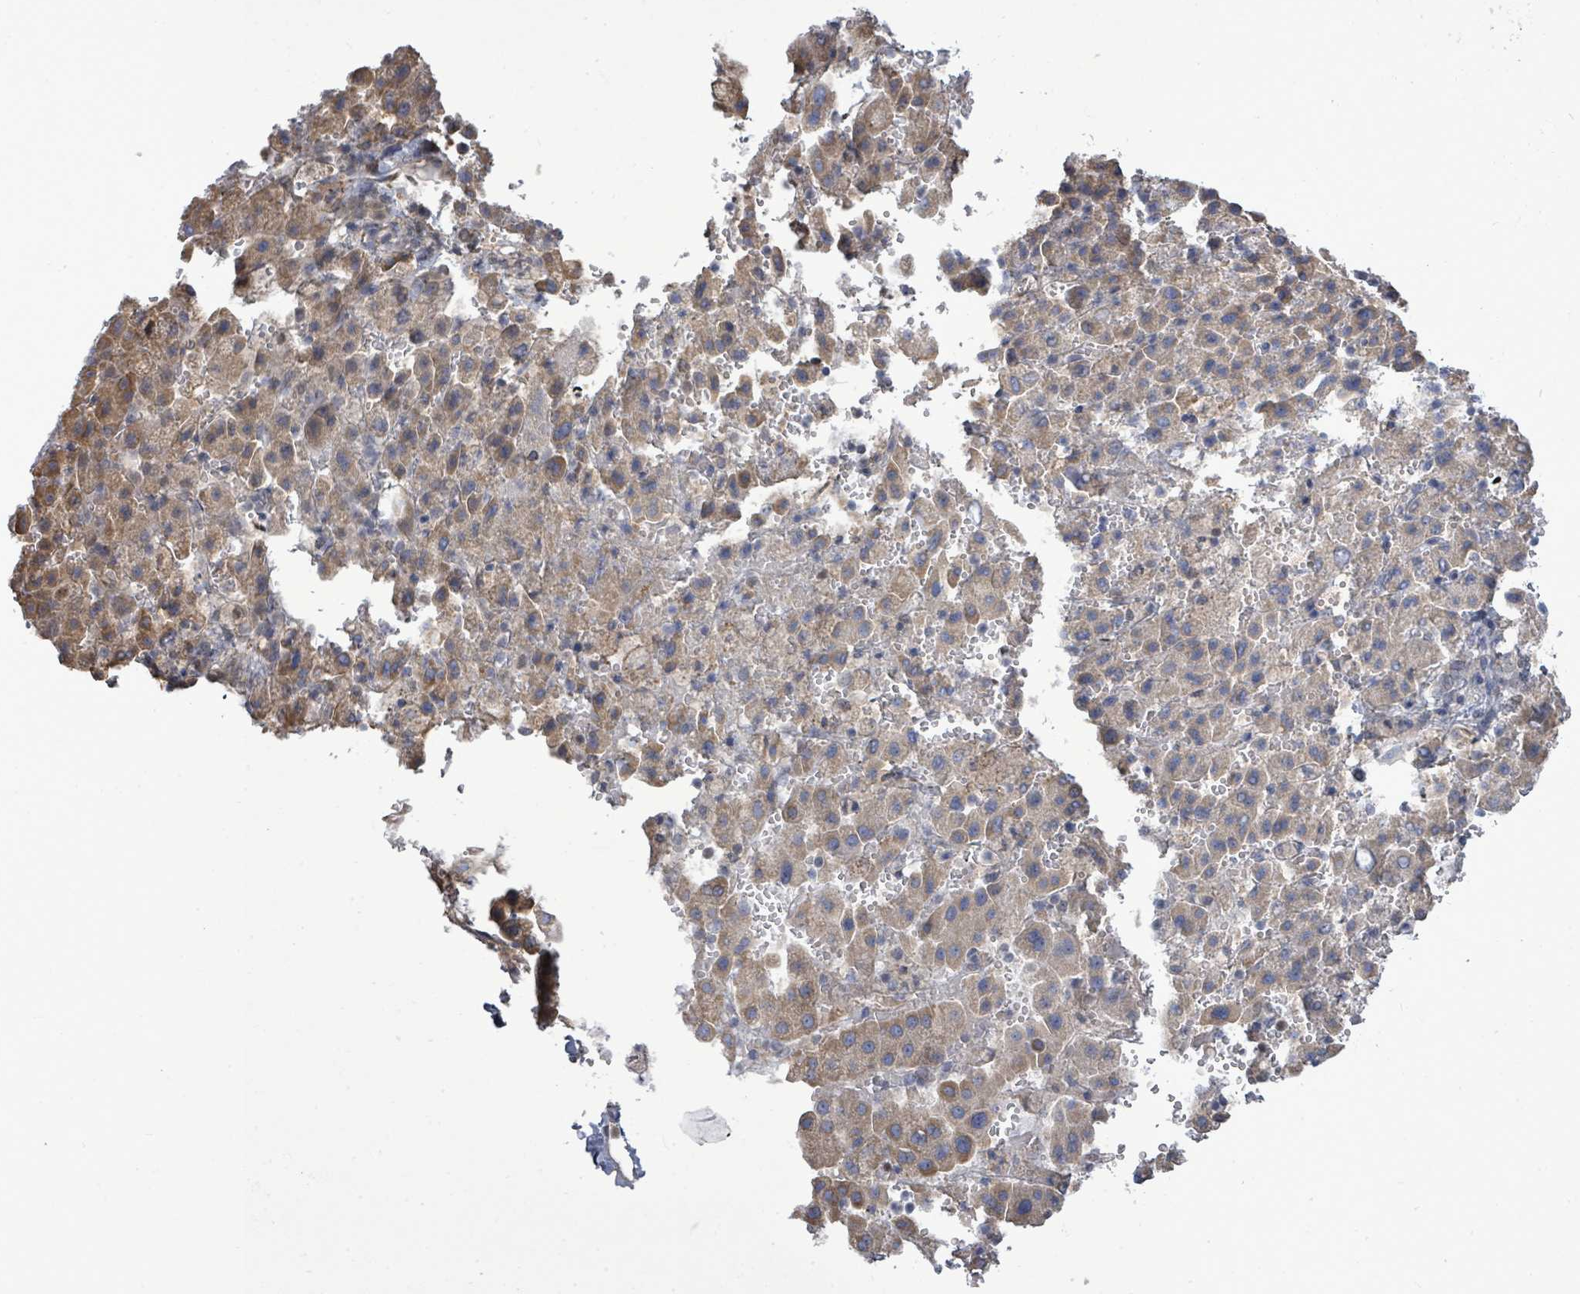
{"staining": {"intensity": "moderate", "quantity": "25%-75%", "location": "cytoplasmic/membranous"}, "tissue": "liver cancer", "cell_type": "Tumor cells", "image_type": "cancer", "snomed": [{"axis": "morphology", "description": "Carcinoma, Hepatocellular, NOS"}, {"axis": "topography", "description": "Liver"}], "caption": "Immunohistochemical staining of liver hepatocellular carcinoma reveals medium levels of moderate cytoplasmic/membranous positivity in about 25%-75% of tumor cells.", "gene": "PAPSS1", "patient": {"sex": "female", "age": 58}}